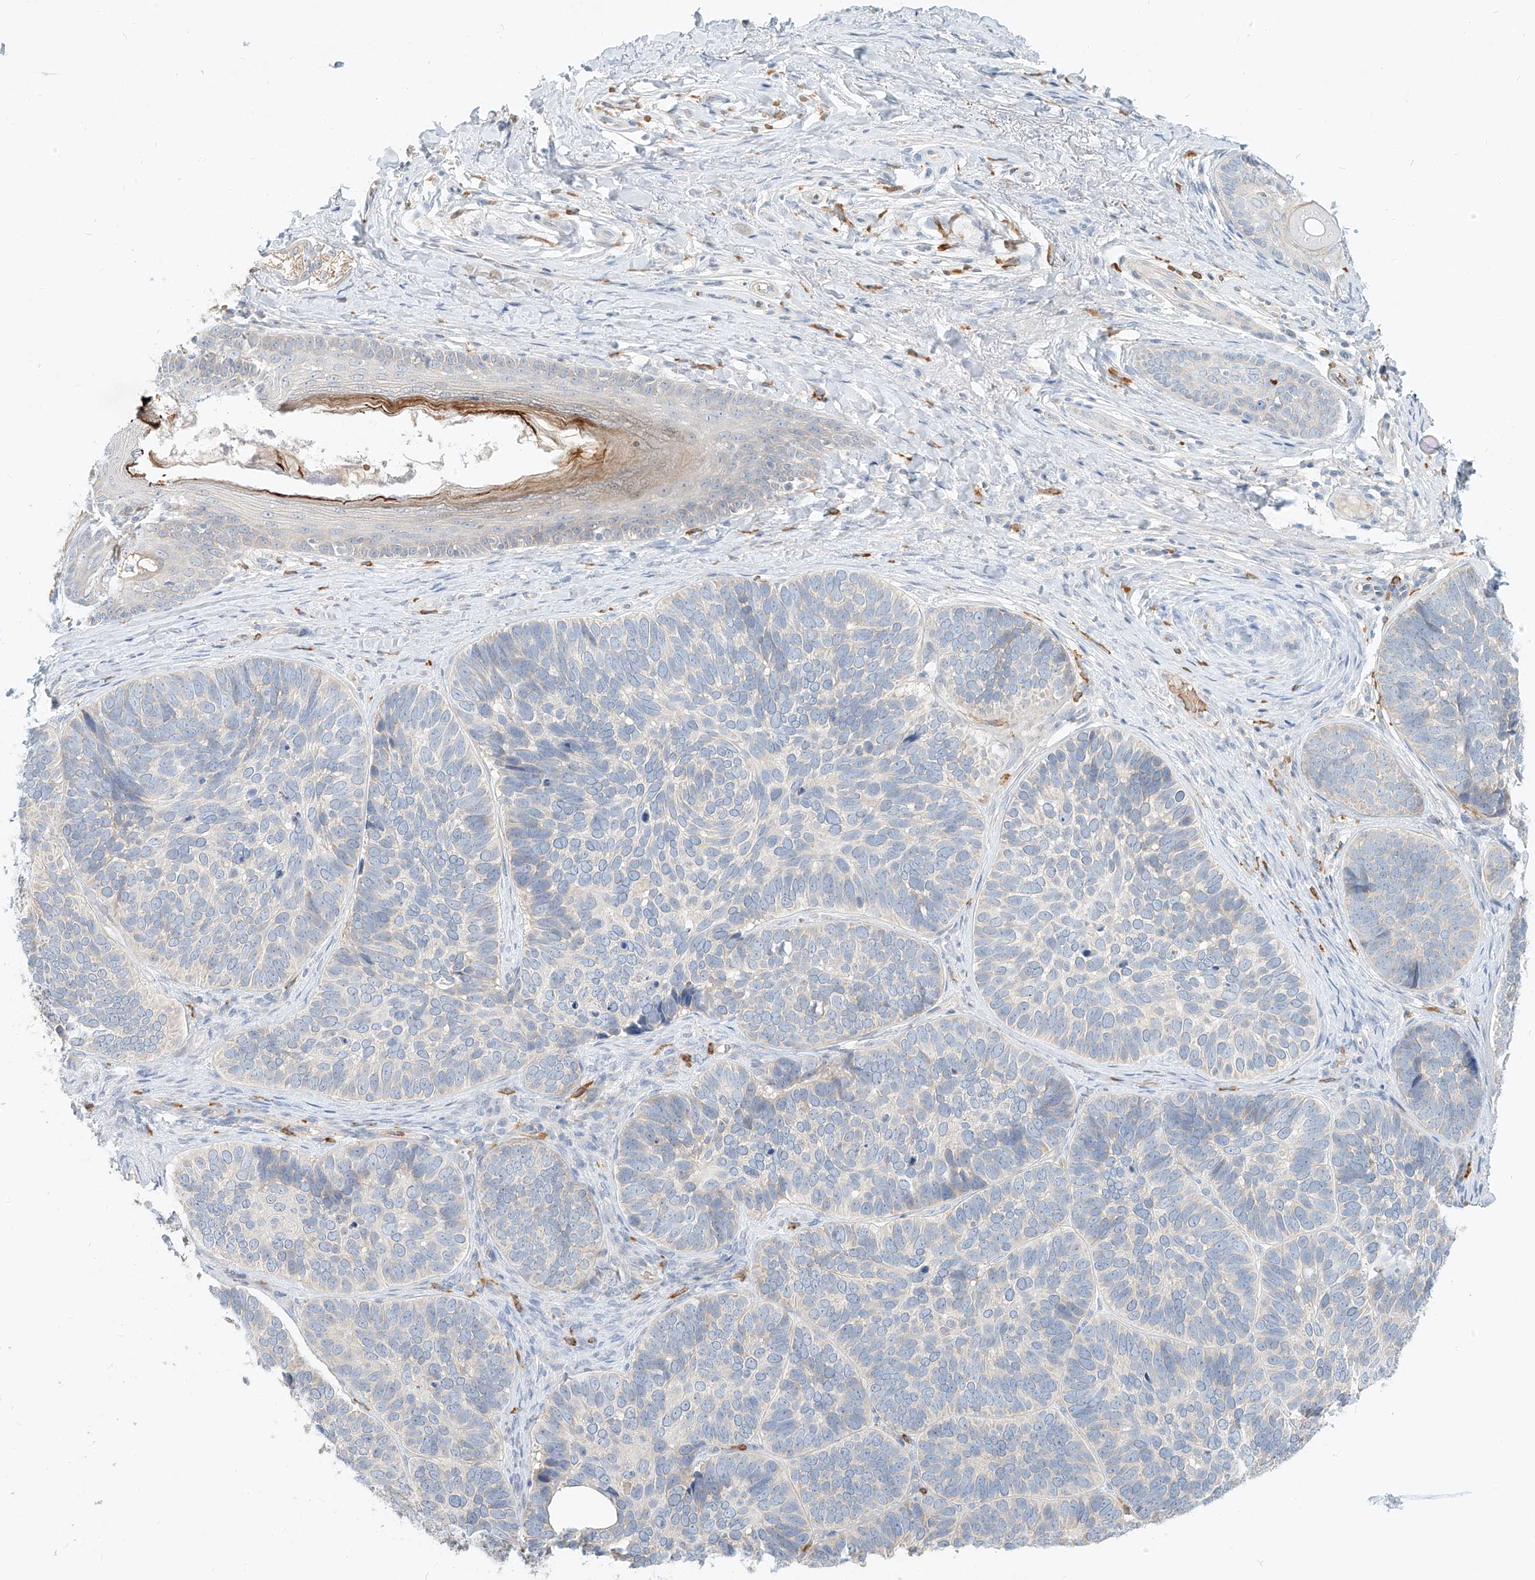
{"staining": {"intensity": "negative", "quantity": "none", "location": "none"}, "tissue": "skin cancer", "cell_type": "Tumor cells", "image_type": "cancer", "snomed": [{"axis": "morphology", "description": "Basal cell carcinoma"}, {"axis": "topography", "description": "Skin"}], "caption": "High power microscopy micrograph of an IHC histopathology image of basal cell carcinoma (skin), revealing no significant expression in tumor cells.", "gene": "SYTL3", "patient": {"sex": "male", "age": 62}}